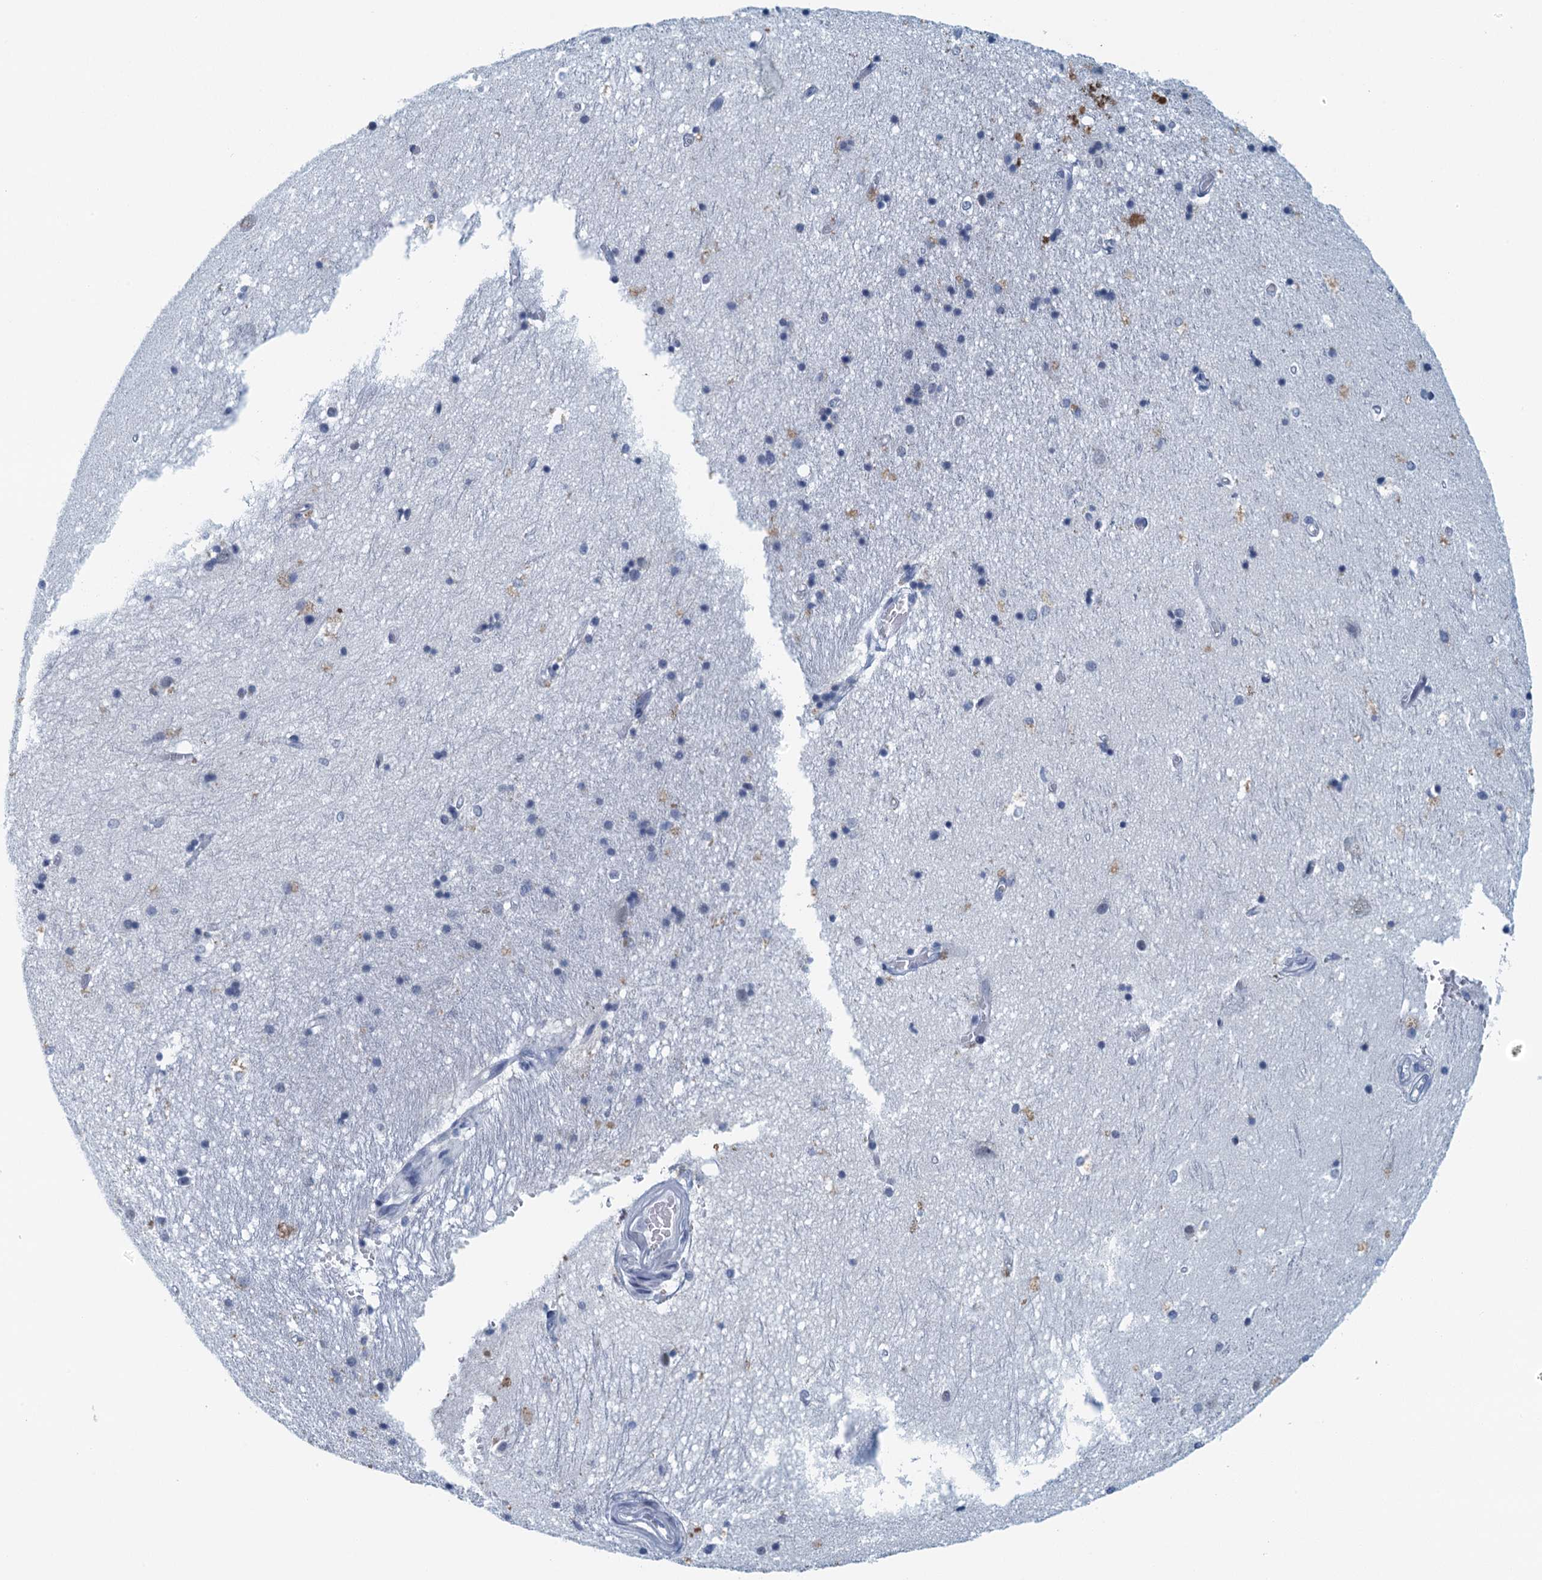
{"staining": {"intensity": "negative", "quantity": "none", "location": "none"}, "tissue": "hippocampus", "cell_type": "Glial cells", "image_type": "normal", "snomed": [{"axis": "morphology", "description": "Normal tissue, NOS"}, {"axis": "topography", "description": "Hippocampus"}], "caption": "Hippocampus stained for a protein using IHC displays no expression glial cells.", "gene": "C16orf95", "patient": {"sex": "male", "age": 45}}